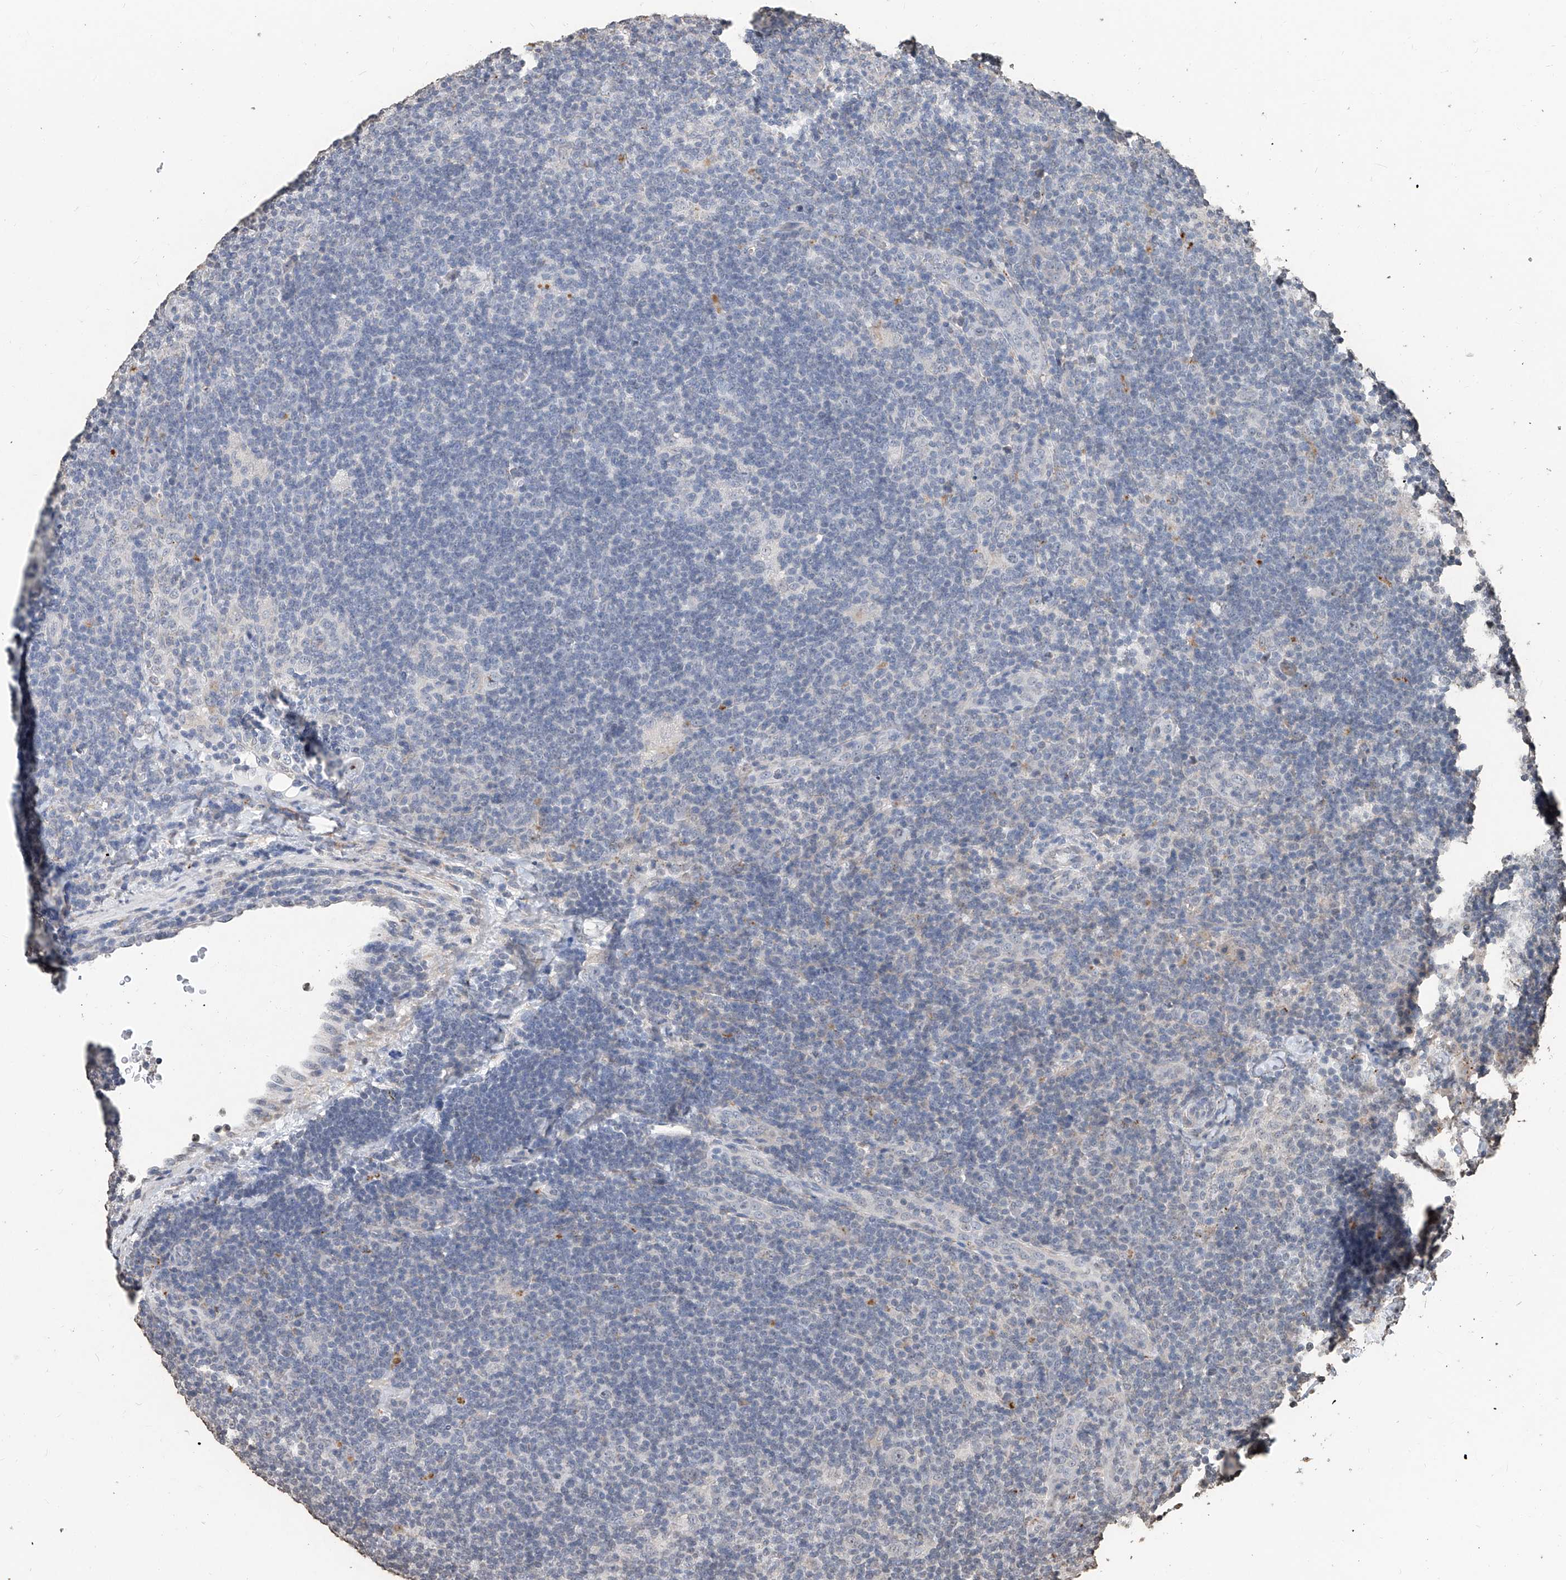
{"staining": {"intensity": "negative", "quantity": "none", "location": "none"}, "tissue": "lymphoma", "cell_type": "Tumor cells", "image_type": "cancer", "snomed": [{"axis": "morphology", "description": "Hodgkin's disease, NOS"}, {"axis": "topography", "description": "Lymph node"}], "caption": "Human Hodgkin's disease stained for a protein using immunohistochemistry displays no positivity in tumor cells.", "gene": "RP9", "patient": {"sex": "female", "age": 57}}